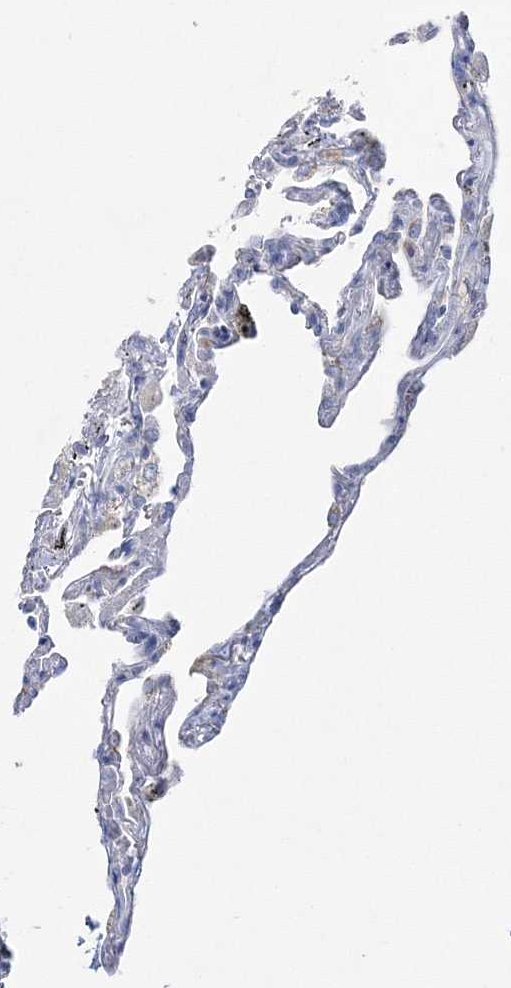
{"staining": {"intensity": "moderate", "quantity": "<25%", "location": "cytoplasmic/membranous"}, "tissue": "lung", "cell_type": "Alveolar cells", "image_type": "normal", "snomed": [{"axis": "morphology", "description": "Normal tissue, NOS"}, {"axis": "topography", "description": "Lung"}], "caption": "Immunohistochemistry of unremarkable lung demonstrates low levels of moderate cytoplasmic/membranous staining in approximately <25% of alveolar cells.", "gene": "HIBCH", "patient": {"sex": "male", "age": 59}}